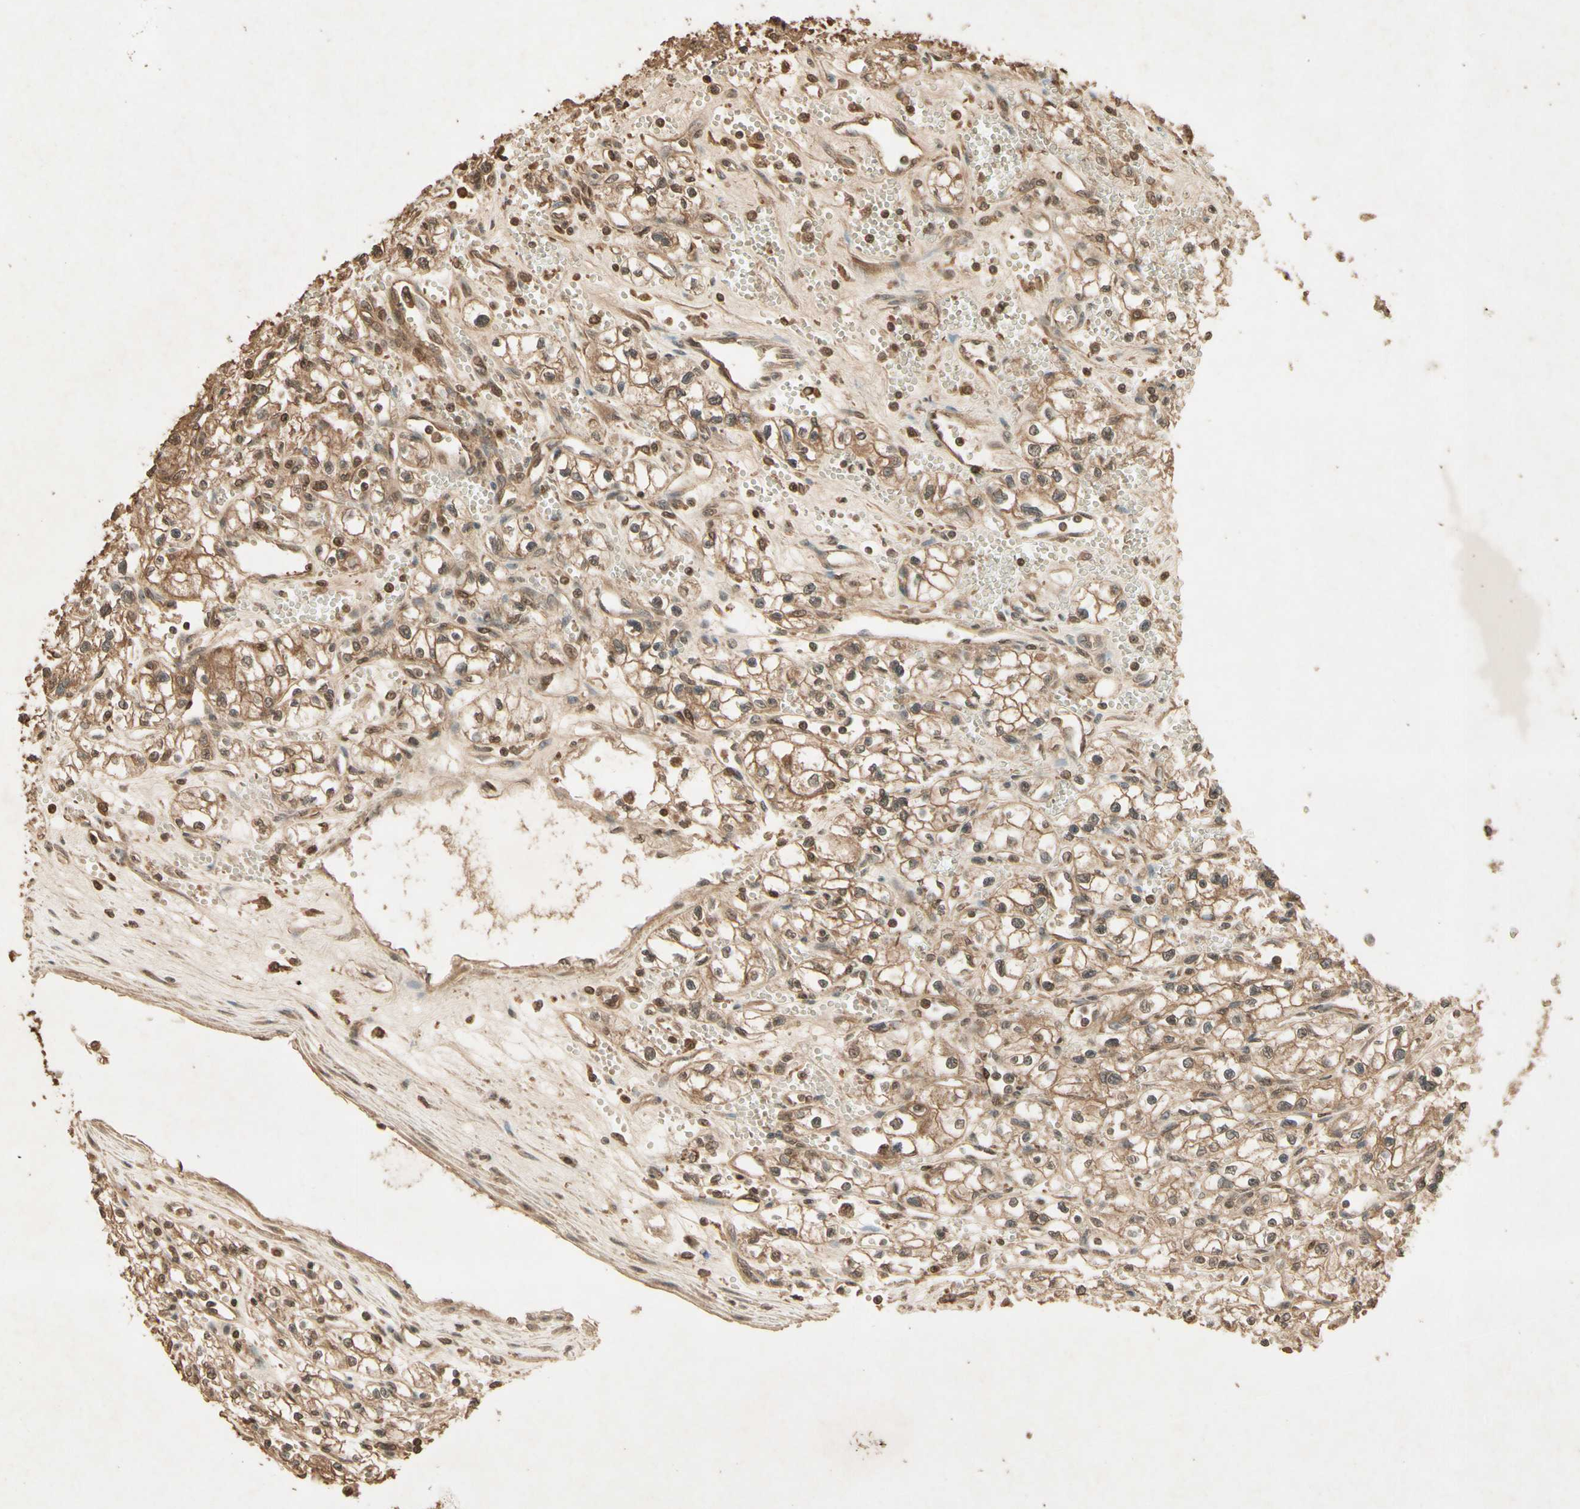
{"staining": {"intensity": "moderate", "quantity": ">75%", "location": "cytoplasmic/membranous,nuclear"}, "tissue": "renal cancer", "cell_type": "Tumor cells", "image_type": "cancer", "snomed": [{"axis": "morphology", "description": "Normal tissue, NOS"}, {"axis": "morphology", "description": "Adenocarcinoma, NOS"}, {"axis": "topography", "description": "Kidney"}], "caption": "This micrograph exhibits immunohistochemistry (IHC) staining of adenocarcinoma (renal), with medium moderate cytoplasmic/membranous and nuclear expression in approximately >75% of tumor cells.", "gene": "SMAD9", "patient": {"sex": "male", "age": 59}}